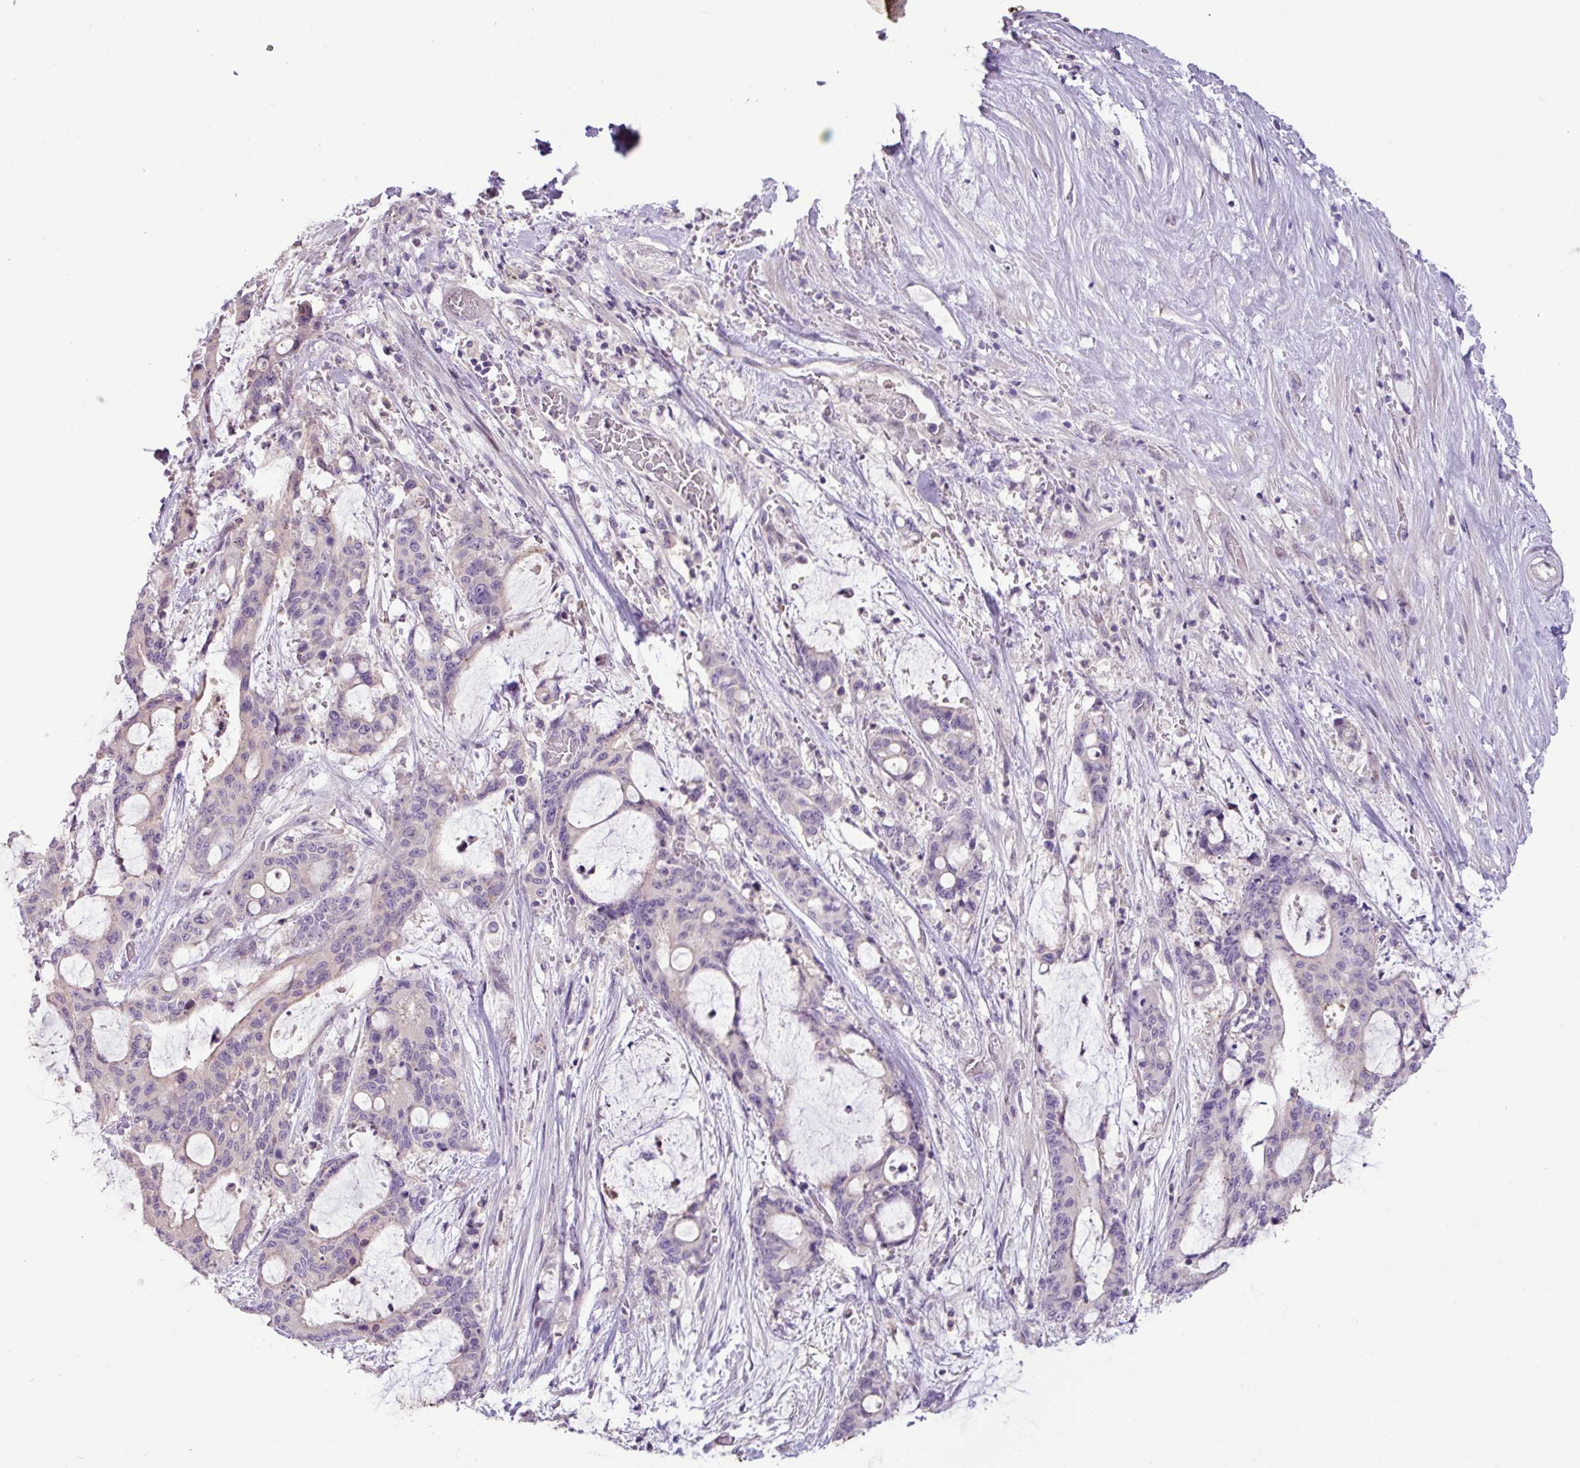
{"staining": {"intensity": "negative", "quantity": "none", "location": "none"}, "tissue": "liver cancer", "cell_type": "Tumor cells", "image_type": "cancer", "snomed": [{"axis": "morphology", "description": "Normal tissue, NOS"}, {"axis": "morphology", "description": "Cholangiocarcinoma"}, {"axis": "topography", "description": "Liver"}, {"axis": "topography", "description": "Peripheral nerve tissue"}], "caption": "Immunohistochemistry (IHC) histopathology image of neoplastic tissue: human liver cholangiocarcinoma stained with DAB exhibits no significant protein positivity in tumor cells. (IHC, brightfield microscopy, high magnification).", "gene": "PNLDC1", "patient": {"sex": "female", "age": 73}}